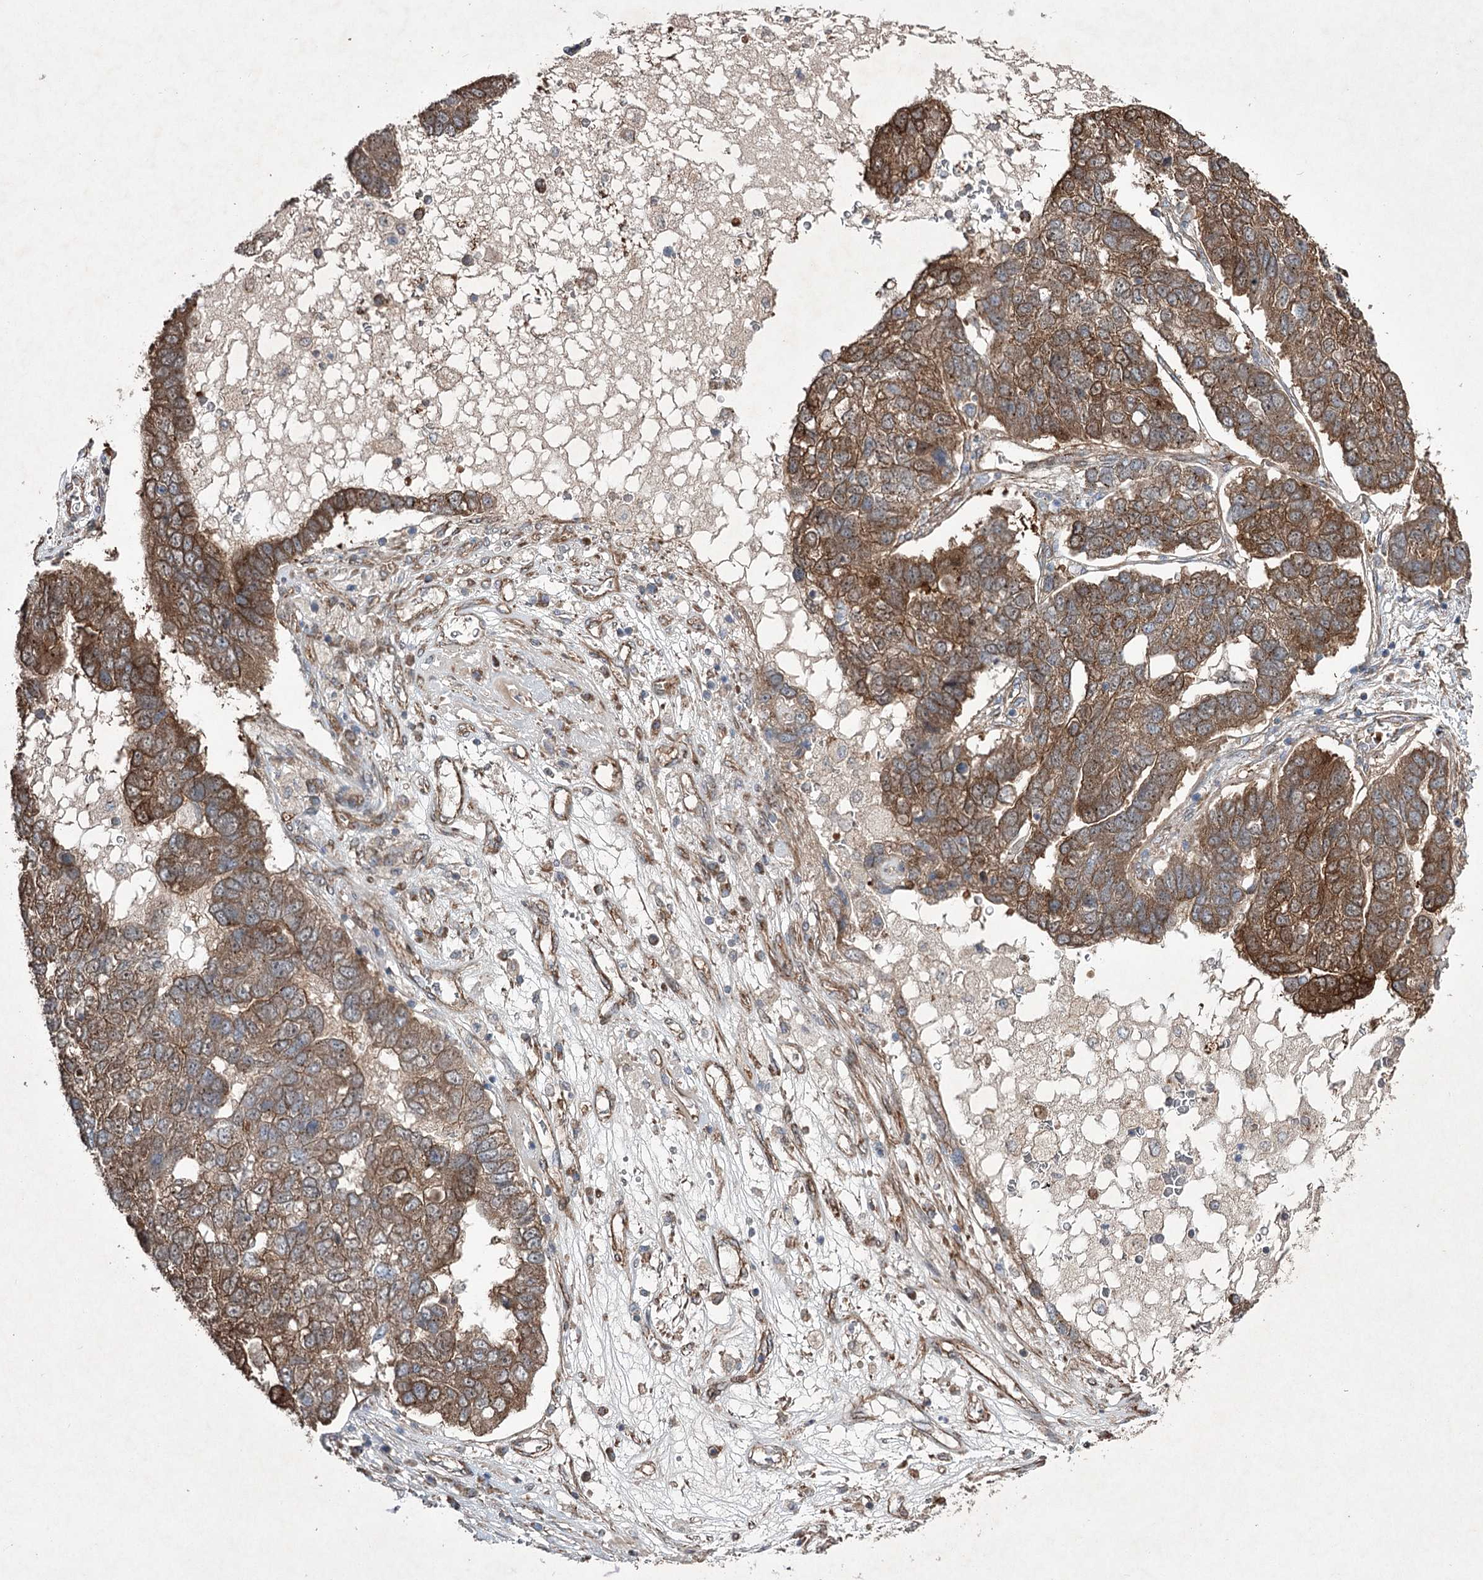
{"staining": {"intensity": "moderate", "quantity": ">75%", "location": "cytoplasmic/membranous"}, "tissue": "pancreatic cancer", "cell_type": "Tumor cells", "image_type": "cancer", "snomed": [{"axis": "morphology", "description": "Adenocarcinoma, NOS"}, {"axis": "topography", "description": "Pancreas"}], "caption": "An image of pancreatic cancer (adenocarcinoma) stained for a protein shows moderate cytoplasmic/membranous brown staining in tumor cells.", "gene": "SERINC5", "patient": {"sex": "female", "age": 61}}